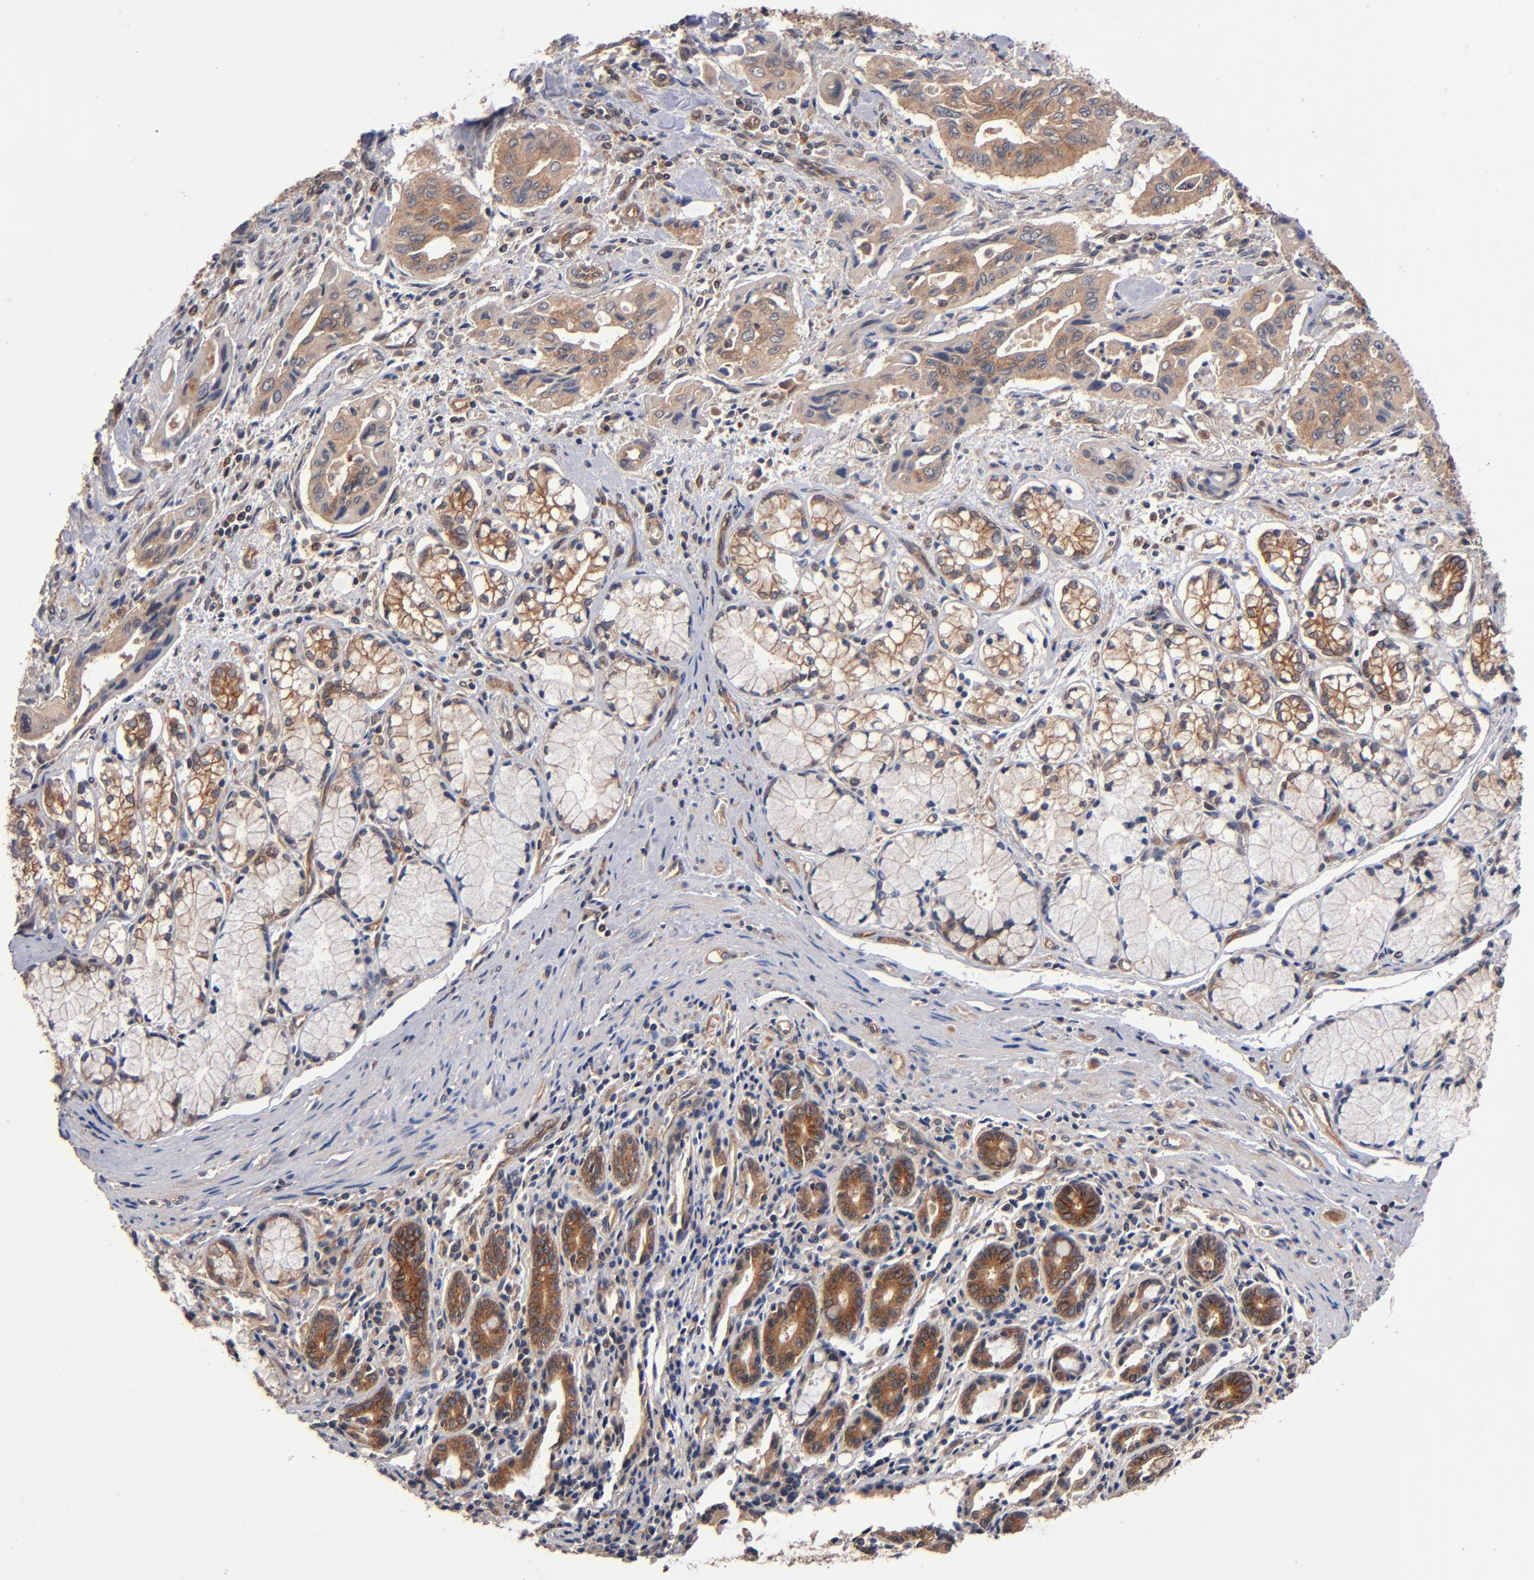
{"staining": {"intensity": "moderate", "quantity": ">75%", "location": "cytoplasmic/membranous"}, "tissue": "pancreatic cancer", "cell_type": "Tumor cells", "image_type": "cancer", "snomed": [{"axis": "morphology", "description": "Adenocarcinoma, NOS"}, {"axis": "topography", "description": "Pancreas"}], "caption": "Protein staining shows moderate cytoplasmic/membranous positivity in approximately >75% of tumor cells in adenocarcinoma (pancreatic). (Stains: DAB (3,3'-diaminobenzidine) in brown, nuclei in blue, Microscopy: brightfield microscopy at high magnification).", "gene": "BDKRB1", "patient": {"sex": "male", "age": 77}}